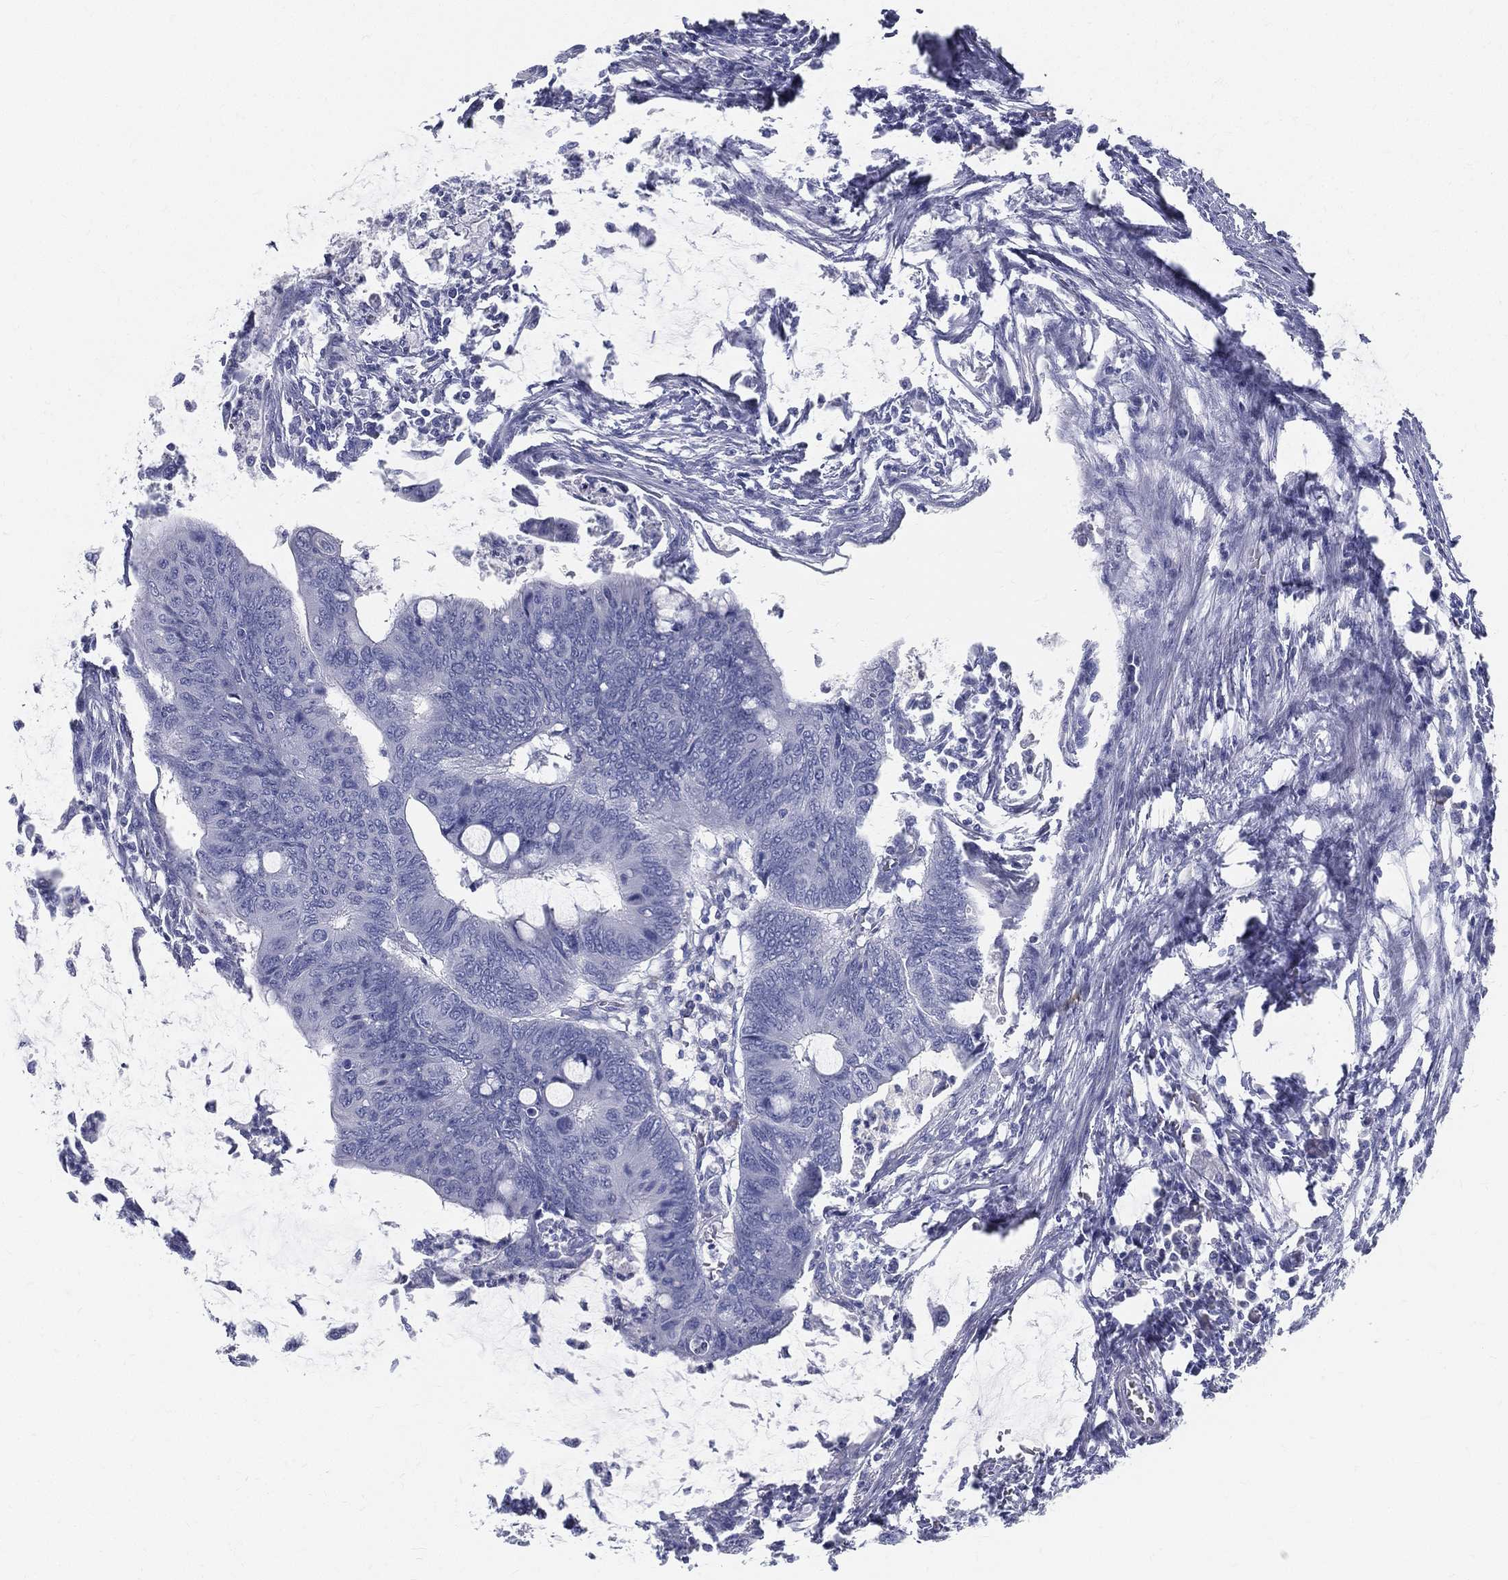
{"staining": {"intensity": "negative", "quantity": "none", "location": "none"}, "tissue": "colorectal cancer", "cell_type": "Tumor cells", "image_type": "cancer", "snomed": [{"axis": "morphology", "description": "Normal tissue, NOS"}, {"axis": "morphology", "description": "Adenocarcinoma, NOS"}, {"axis": "topography", "description": "Rectum"}, {"axis": "topography", "description": "Peripheral nerve tissue"}], "caption": "The histopathology image displays no staining of tumor cells in colorectal cancer.", "gene": "STS", "patient": {"sex": "male", "age": 92}}